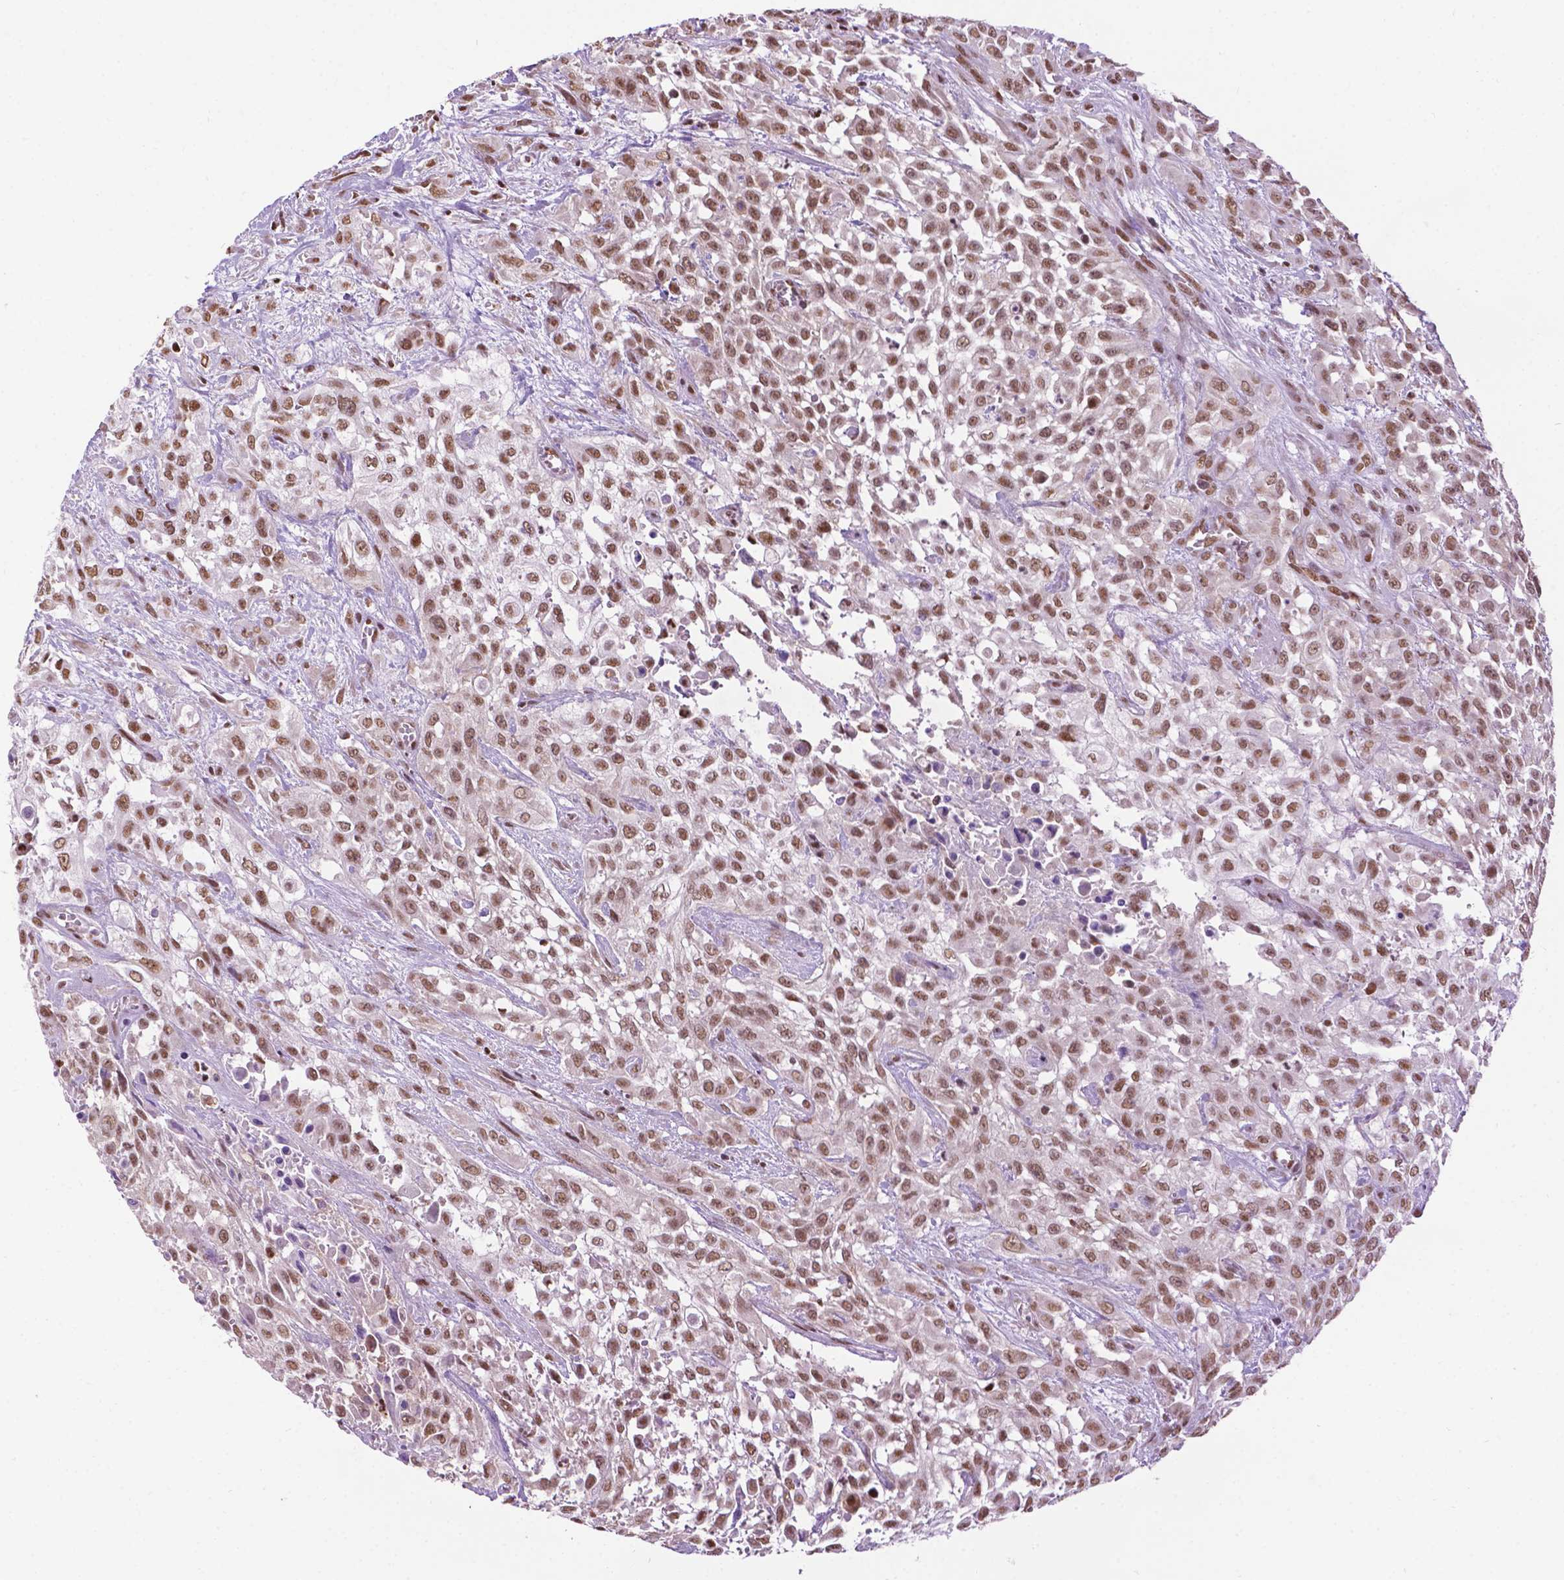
{"staining": {"intensity": "moderate", "quantity": ">75%", "location": "nuclear"}, "tissue": "urothelial cancer", "cell_type": "Tumor cells", "image_type": "cancer", "snomed": [{"axis": "morphology", "description": "Urothelial carcinoma, High grade"}, {"axis": "topography", "description": "Urinary bladder"}], "caption": "DAB immunohistochemical staining of urothelial carcinoma (high-grade) shows moderate nuclear protein staining in approximately >75% of tumor cells.", "gene": "COL23A1", "patient": {"sex": "male", "age": 57}}